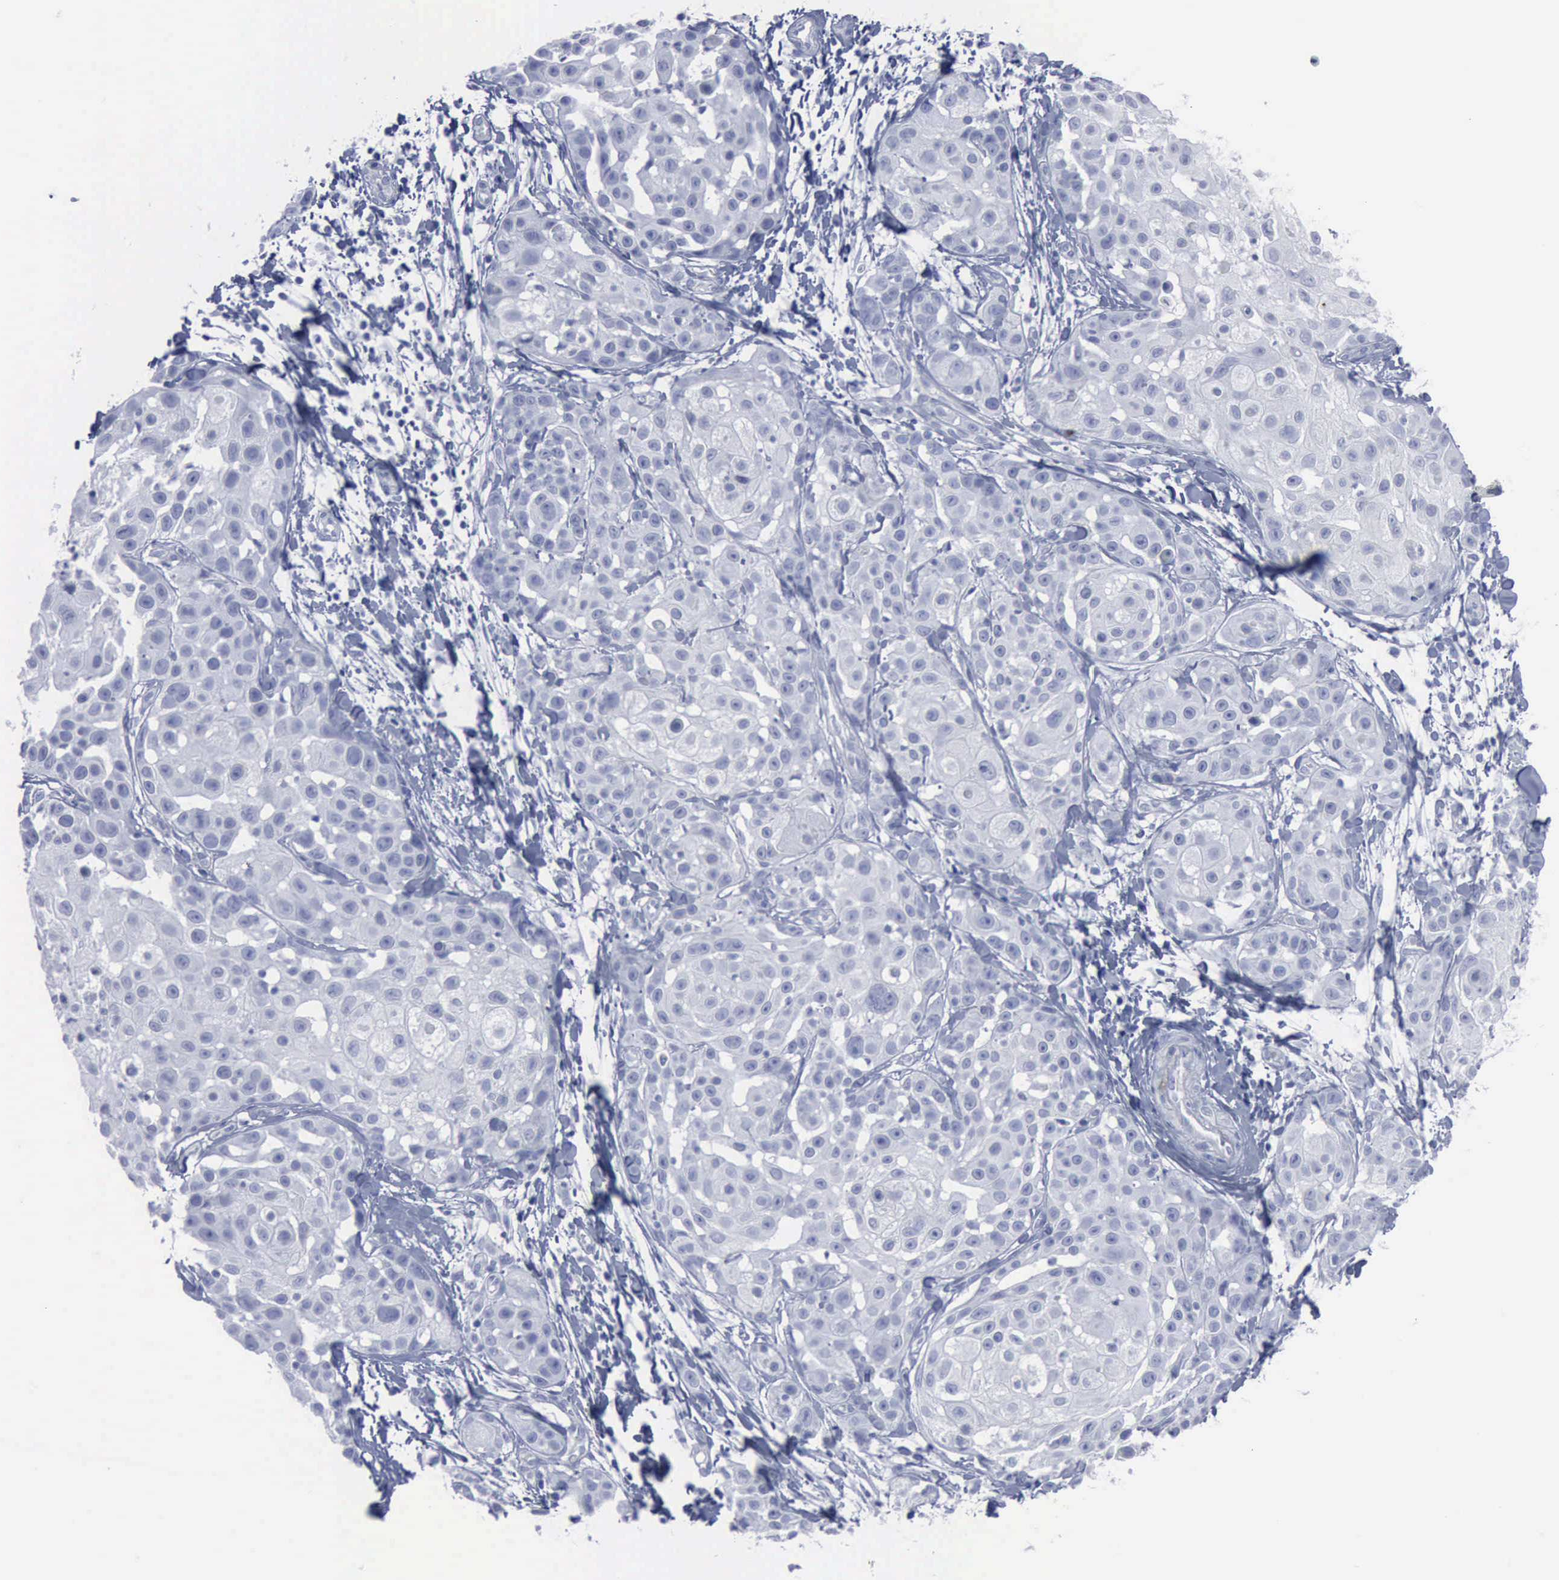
{"staining": {"intensity": "negative", "quantity": "none", "location": "none"}, "tissue": "skin cancer", "cell_type": "Tumor cells", "image_type": "cancer", "snomed": [{"axis": "morphology", "description": "Squamous cell carcinoma, NOS"}, {"axis": "topography", "description": "Skin"}], "caption": "Immunohistochemical staining of skin cancer exhibits no significant staining in tumor cells.", "gene": "VCAM1", "patient": {"sex": "female", "age": 57}}